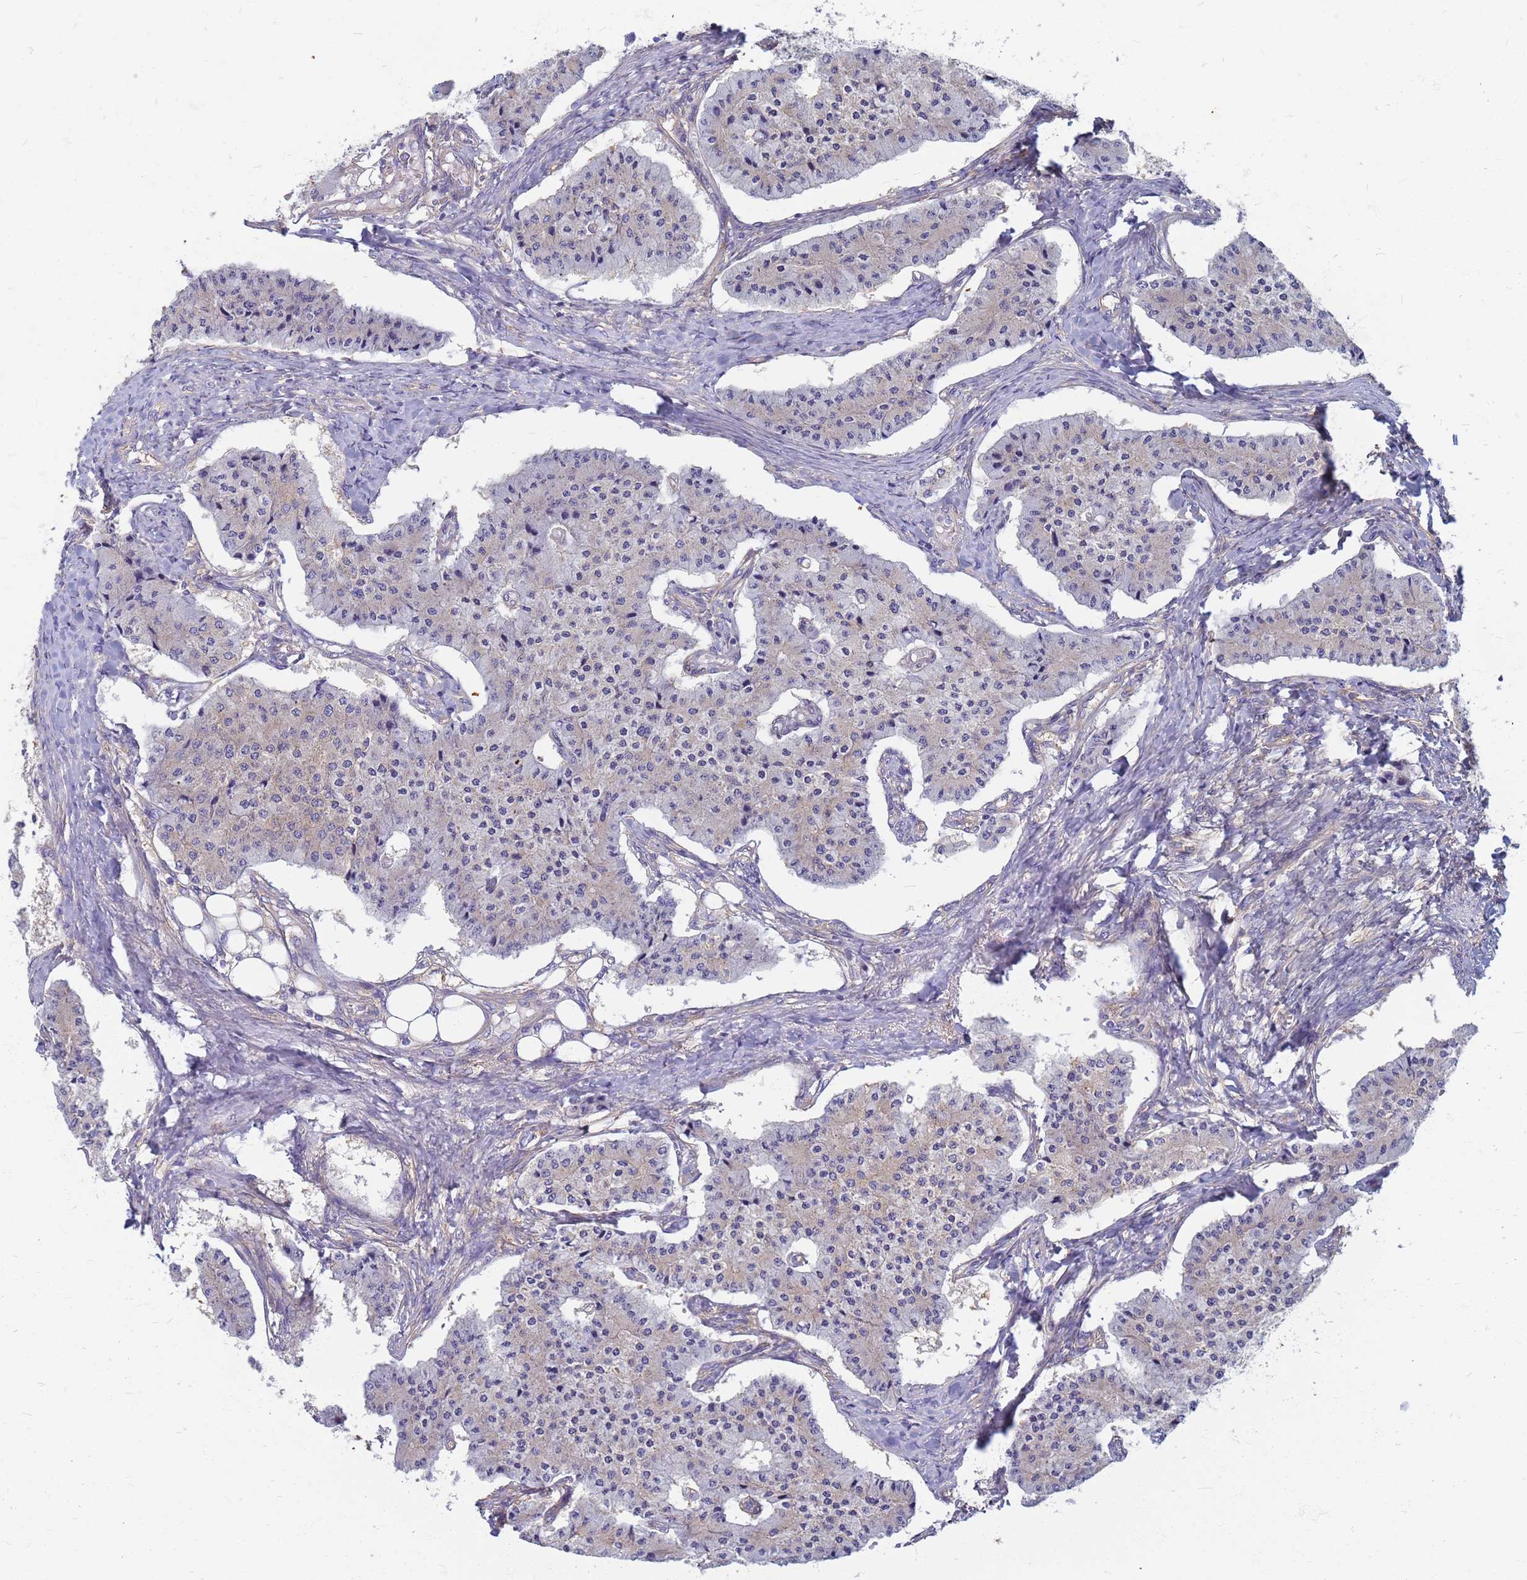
{"staining": {"intensity": "weak", "quantity": "<25%", "location": "cytoplasmic/membranous"}, "tissue": "carcinoid", "cell_type": "Tumor cells", "image_type": "cancer", "snomed": [{"axis": "morphology", "description": "Carcinoid, malignant, NOS"}, {"axis": "topography", "description": "Colon"}], "caption": "Photomicrograph shows no significant protein staining in tumor cells of carcinoid (malignant).", "gene": "EEA1", "patient": {"sex": "female", "age": 52}}